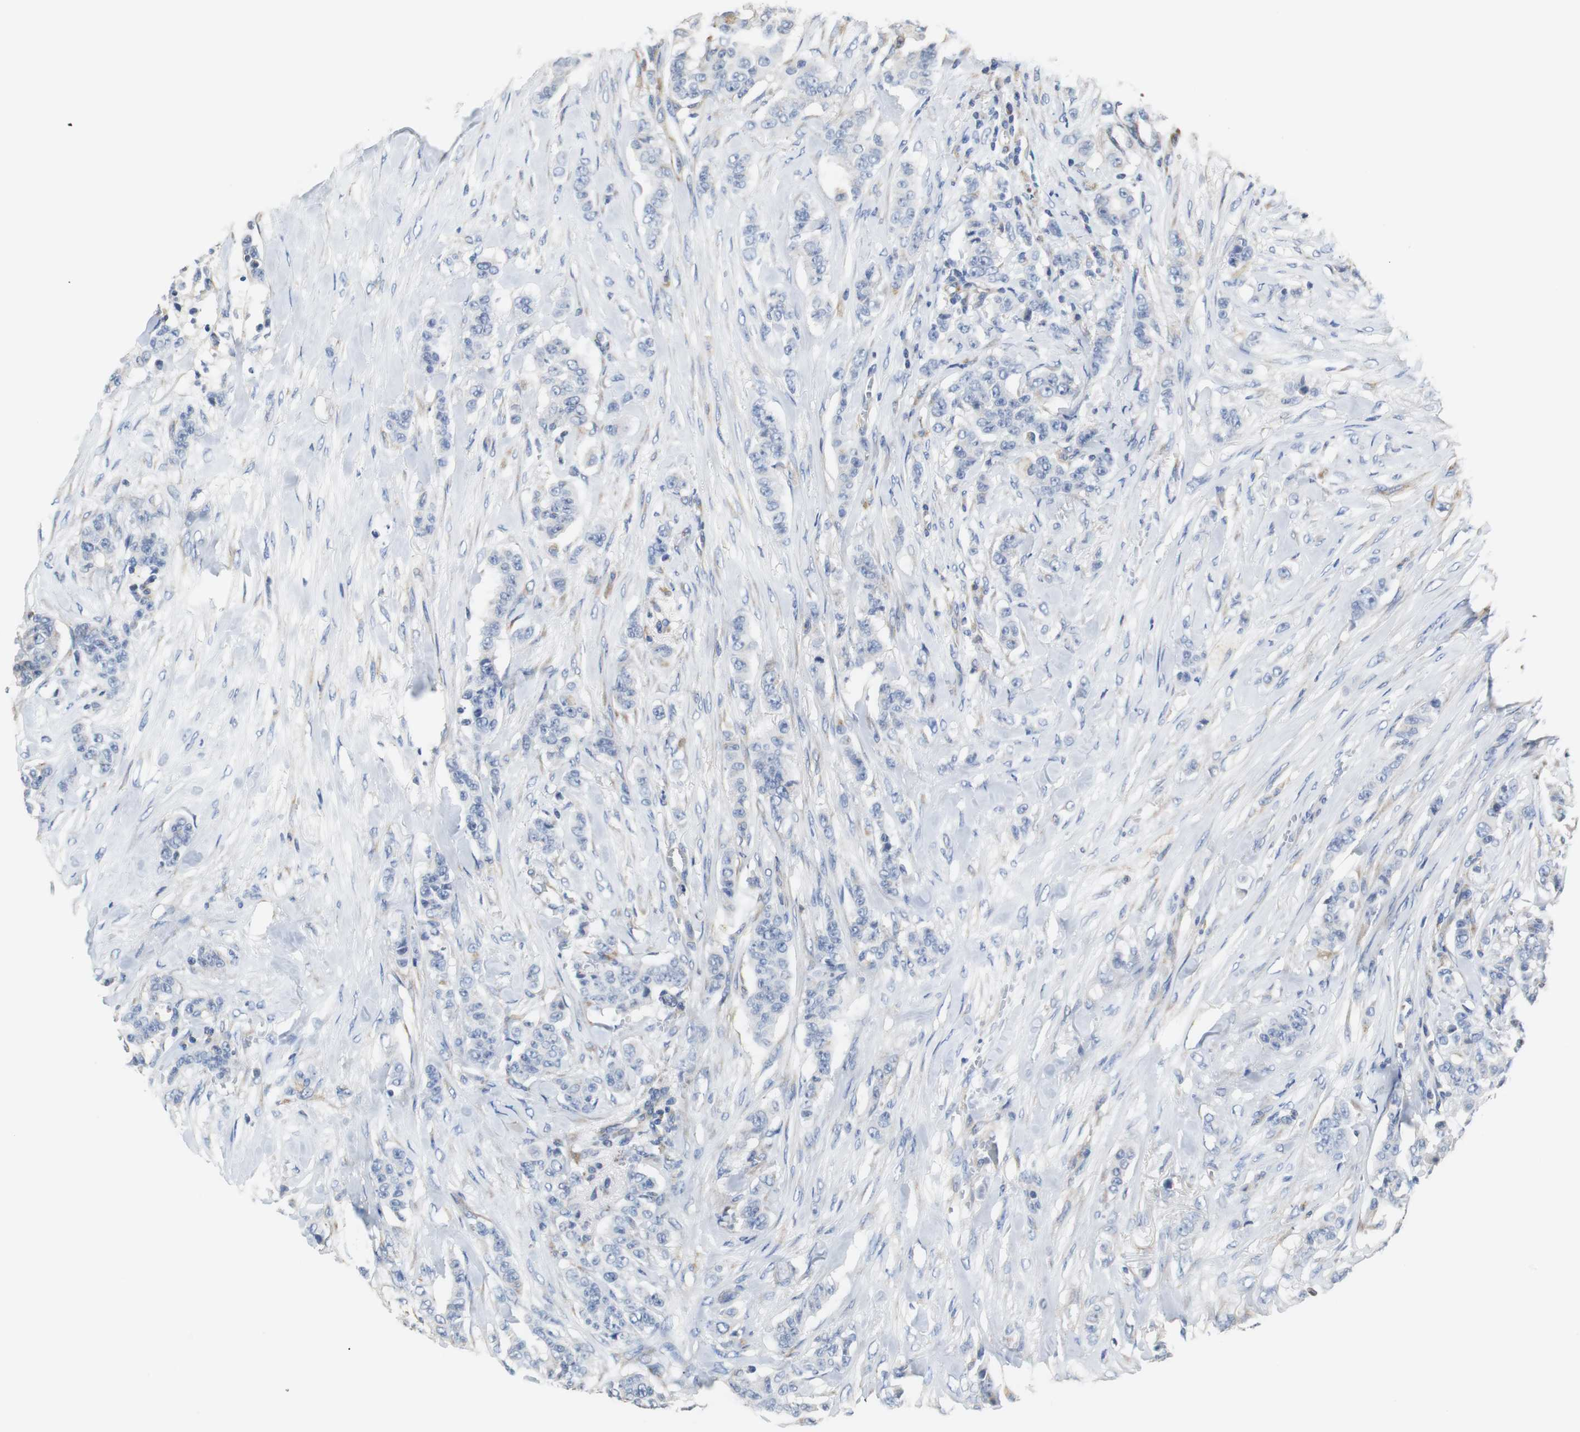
{"staining": {"intensity": "negative", "quantity": "none", "location": "none"}, "tissue": "breast cancer", "cell_type": "Tumor cells", "image_type": "cancer", "snomed": [{"axis": "morphology", "description": "Duct carcinoma"}, {"axis": "topography", "description": "Breast"}], "caption": "A high-resolution photomicrograph shows immunohistochemistry (IHC) staining of invasive ductal carcinoma (breast), which reveals no significant staining in tumor cells.", "gene": "PCK1", "patient": {"sex": "female", "age": 40}}